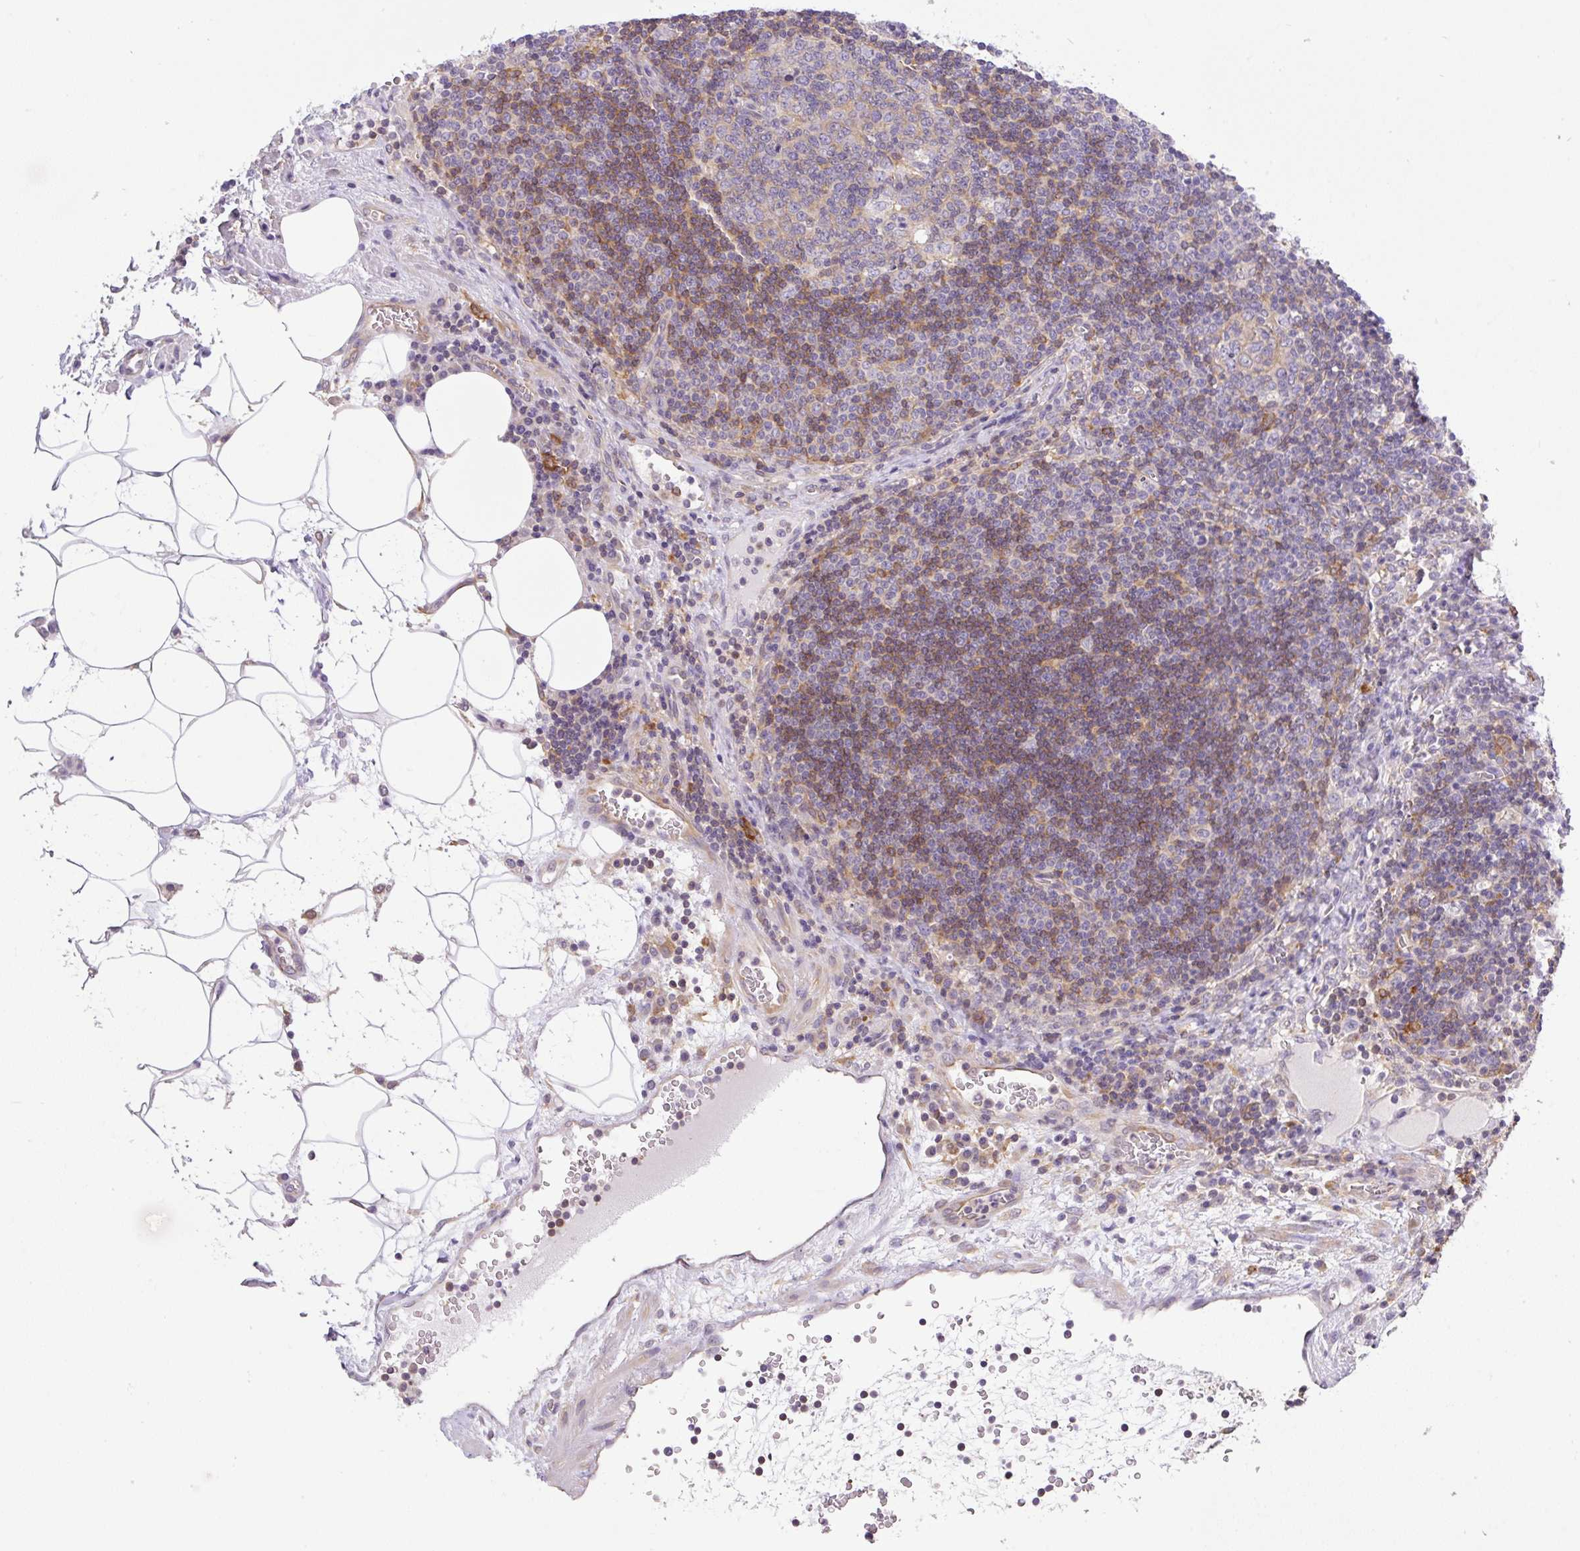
{"staining": {"intensity": "negative", "quantity": "none", "location": "none"}, "tissue": "lymph node", "cell_type": "Germinal center cells", "image_type": "normal", "snomed": [{"axis": "morphology", "description": "Normal tissue, NOS"}, {"axis": "topography", "description": "Lymph node"}], "caption": "Immunohistochemistry of normal human lymph node demonstrates no staining in germinal center cells. Brightfield microscopy of IHC stained with DAB (brown) and hematoxylin (blue), captured at high magnification.", "gene": "CAMK2A", "patient": {"sex": "male", "age": 58}}